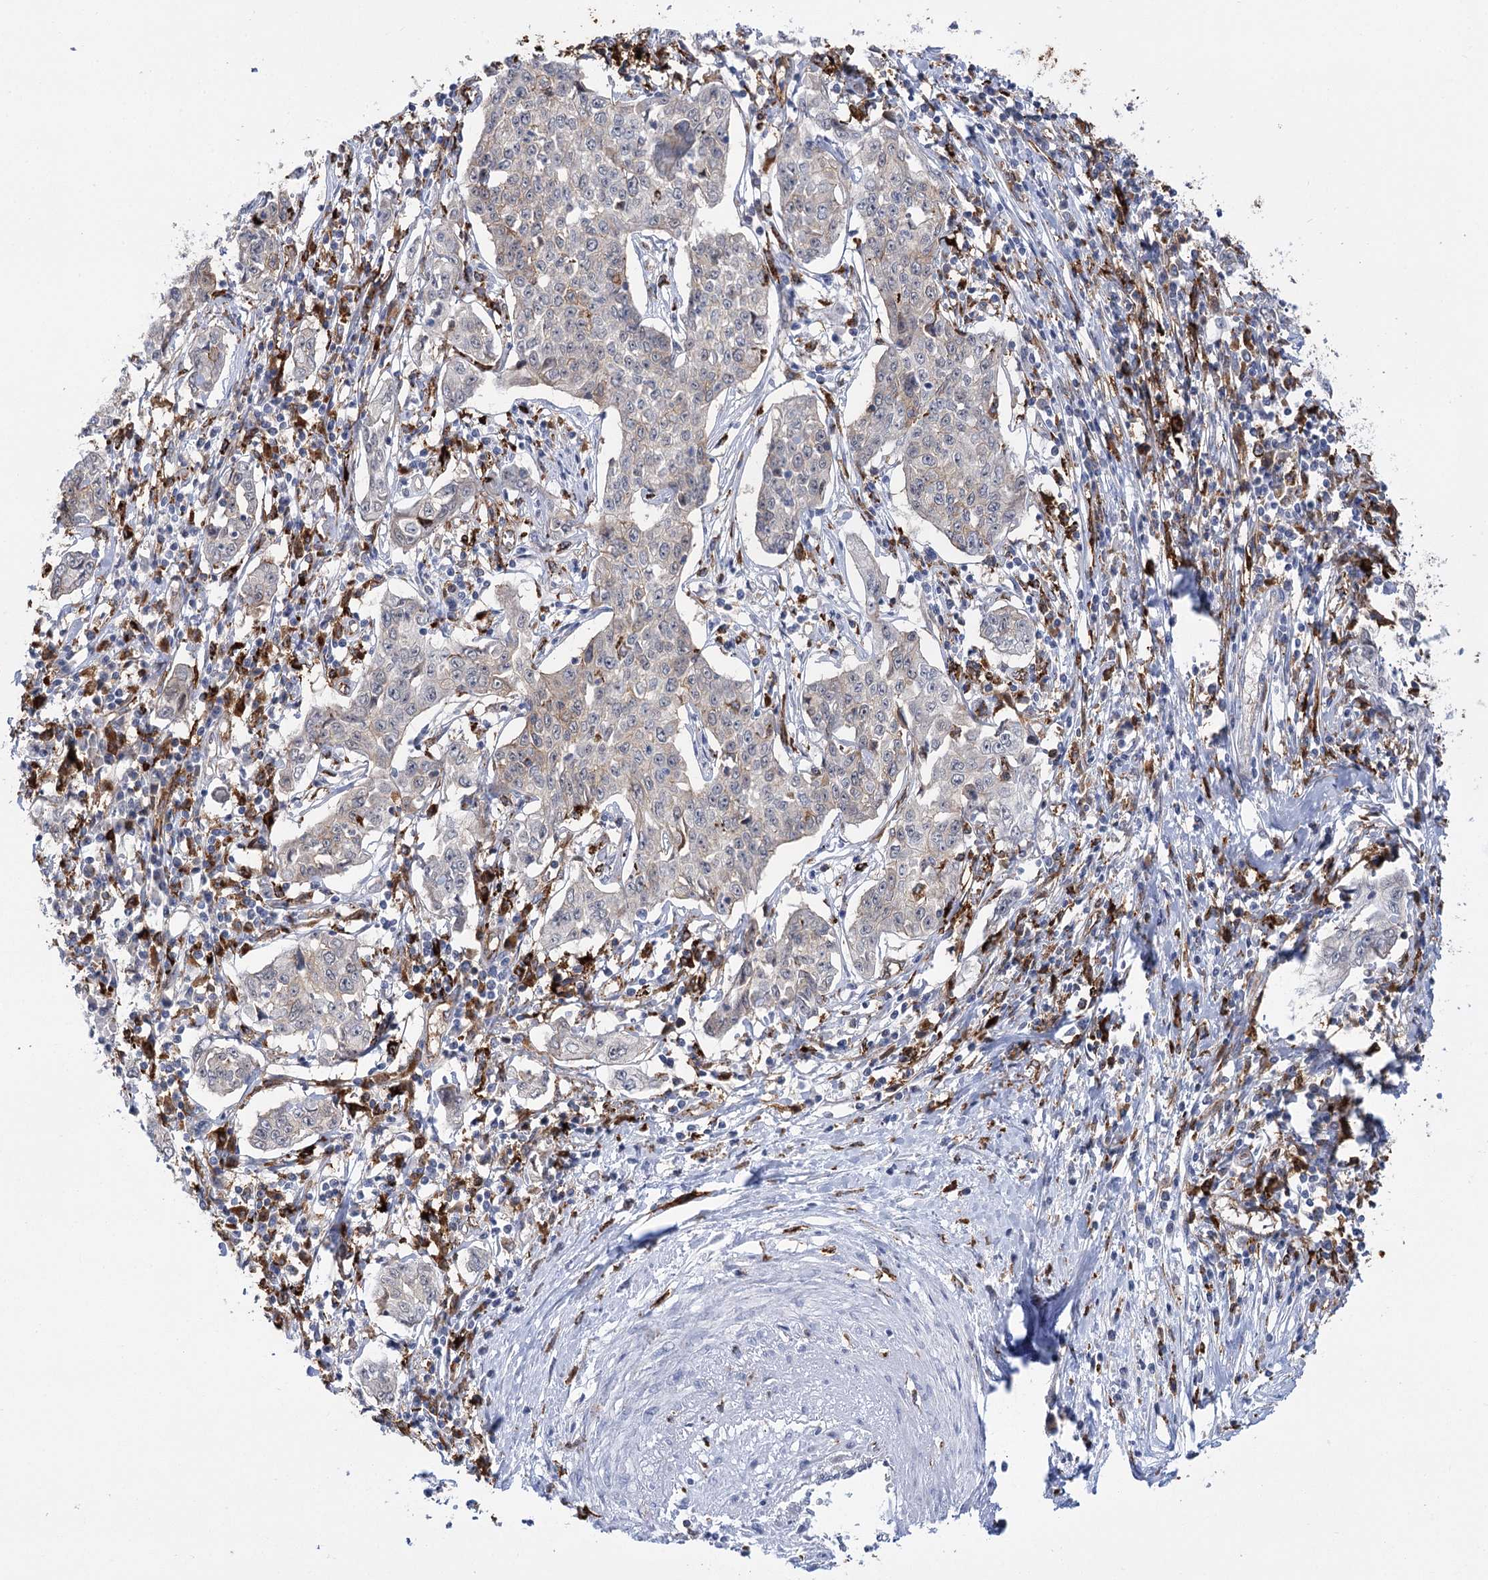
{"staining": {"intensity": "weak", "quantity": "<25%", "location": "cytoplasmic/membranous"}, "tissue": "cervical cancer", "cell_type": "Tumor cells", "image_type": "cancer", "snomed": [{"axis": "morphology", "description": "Squamous cell carcinoma, NOS"}, {"axis": "topography", "description": "Cervix"}], "caption": "Immunohistochemistry (IHC) image of human squamous cell carcinoma (cervical) stained for a protein (brown), which displays no expression in tumor cells. (DAB immunohistochemistry (IHC) visualized using brightfield microscopy, high magnification).", "gene": "PIWIL4", "patient": {"sex": "female", "age": 35}}